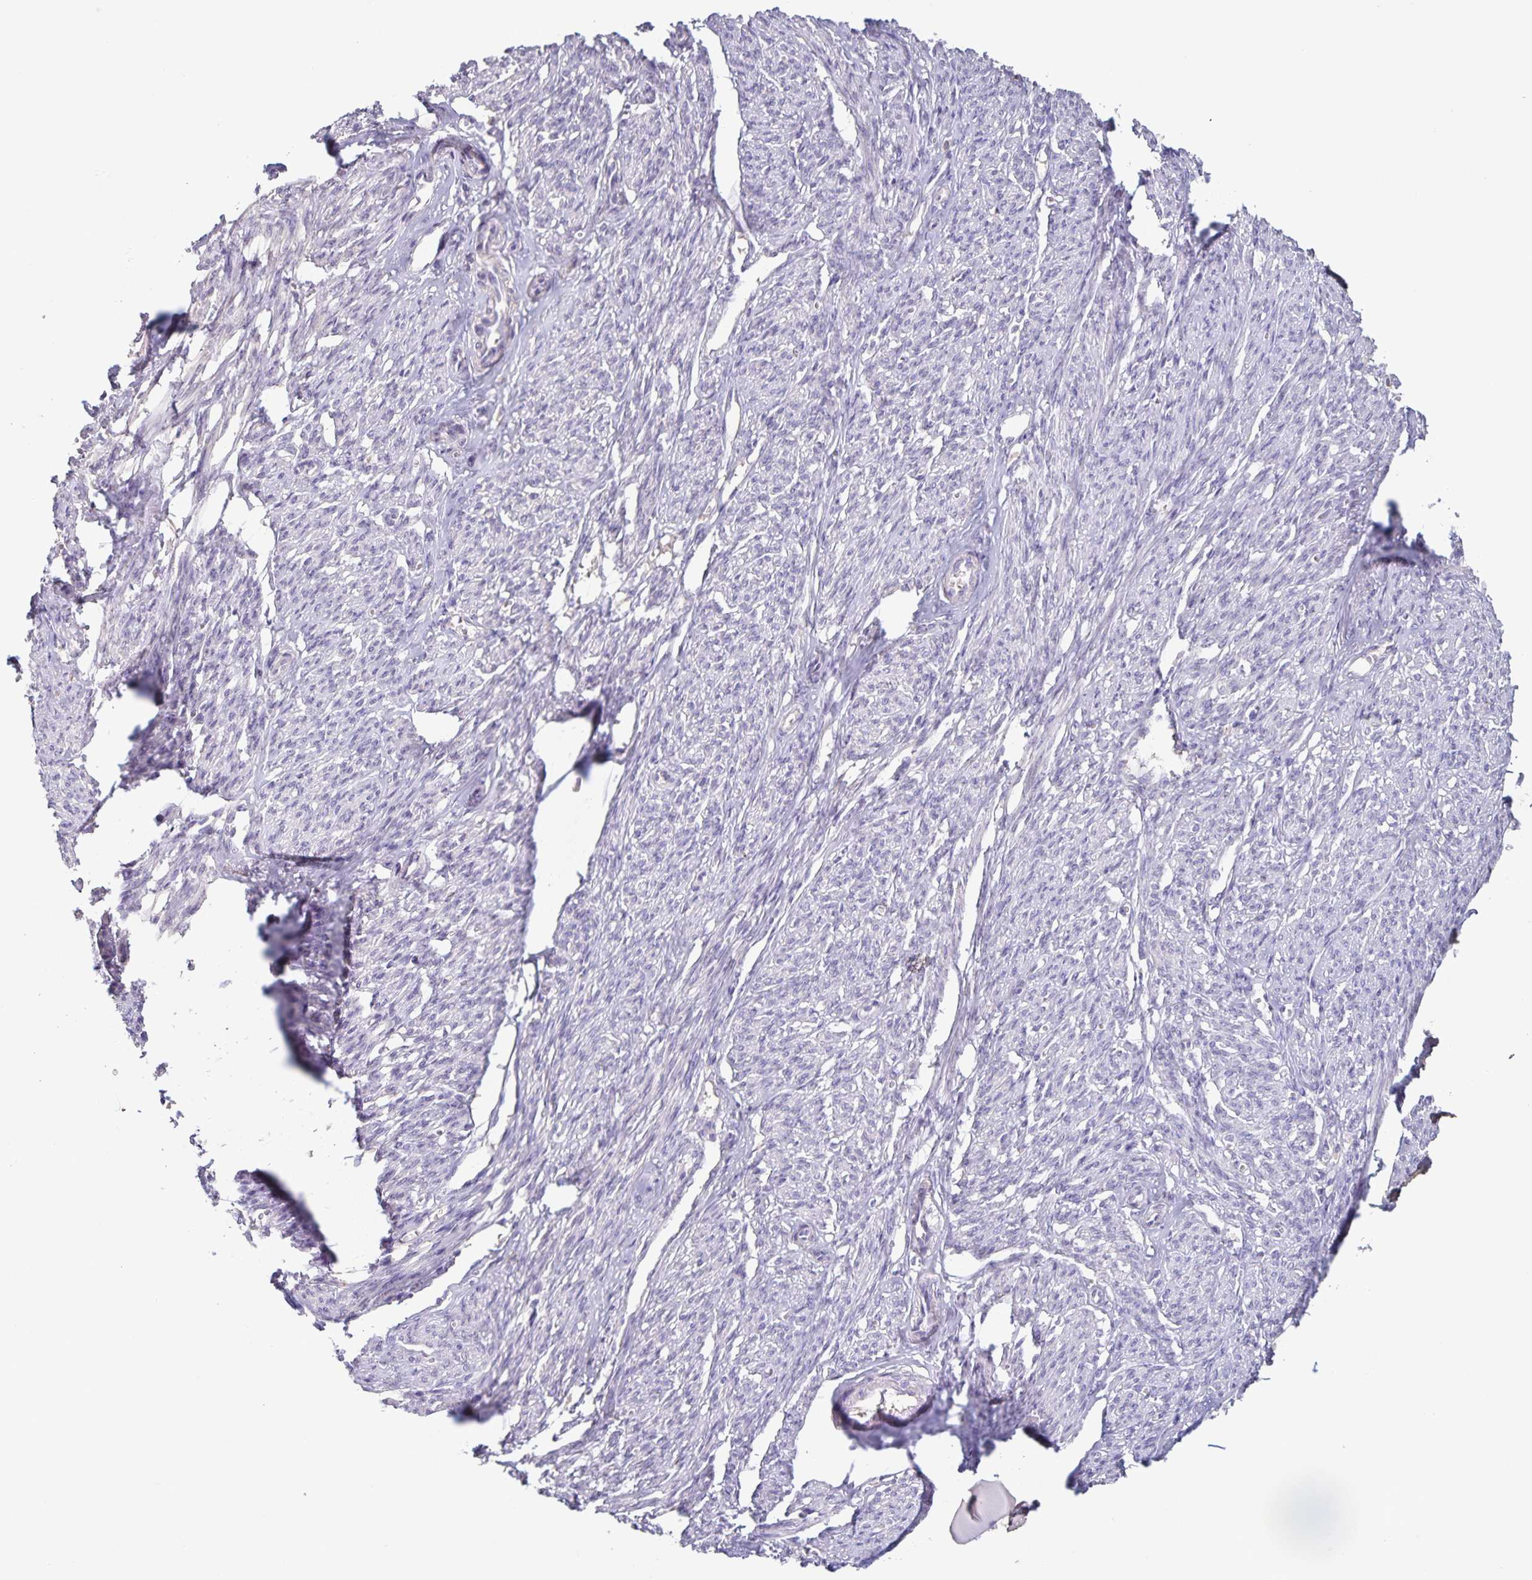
{"staining": {"intensity": "negative", "quantity": "none", "location": "none"}, "tissue": "smooth muscle", "cell_type": "Smooth muscle cells", "image_type": "normal", "snomed": [{"axis": "morphology", "description": "Normal tissue, NOS"}, {"axis": "topography", "description": "Smooth muscle"}], "caption": "DAB immunohistochemical staining of normal smooth muscle reveals no significant expression in smooth muscle cells.", "gene": "INSL5", "patient": {"sex": "female", "age": 65}}